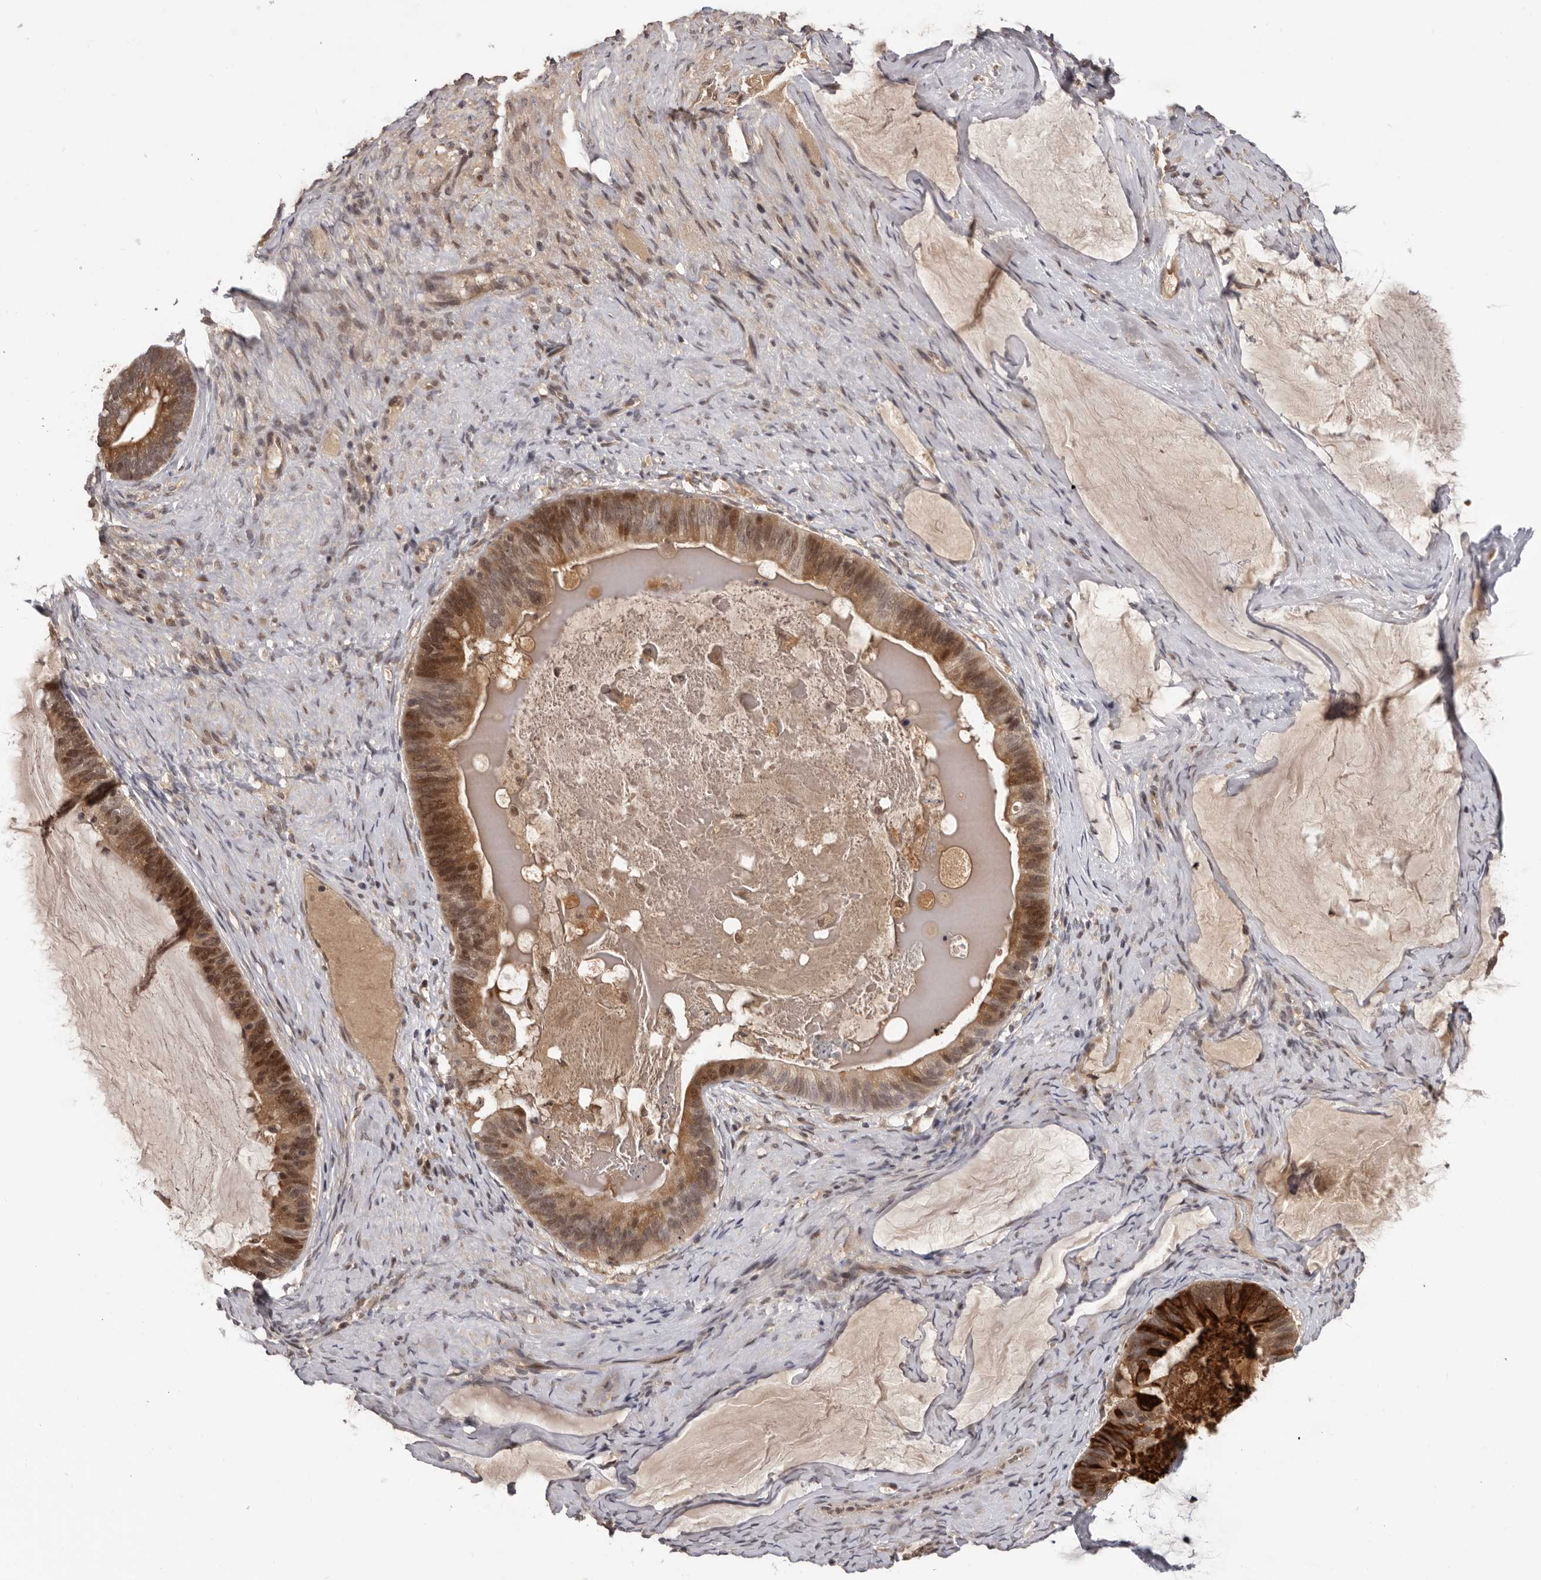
{"staining": {"intensity": "moderate", "quantity": ">75%", "location": "cytoplasmic/membranous,nuclear"}, "tissue": "ovarian cancer", "cell_type": "Tumor cells", "image_type": "cancer", "snomed": [{"axis": "morphology", "description": "Cystadenocarcinoma, mucinous, NOS"}, {"axis": "topography", "description": "Ovary"}], "caption": "Protein expression analysis of ovarian mucinous cystadenocarcinoma exhibits moderate cytoplasmic/membranous and nuclear expression in approximately >75% of tumor cells. The protein is stained brown, and the nuclei are stained in blue (DAB IHC with brightfield microscopy, high magnification).", "gene": "TBX5", "patient": {"sex": "female", "age": 61}}